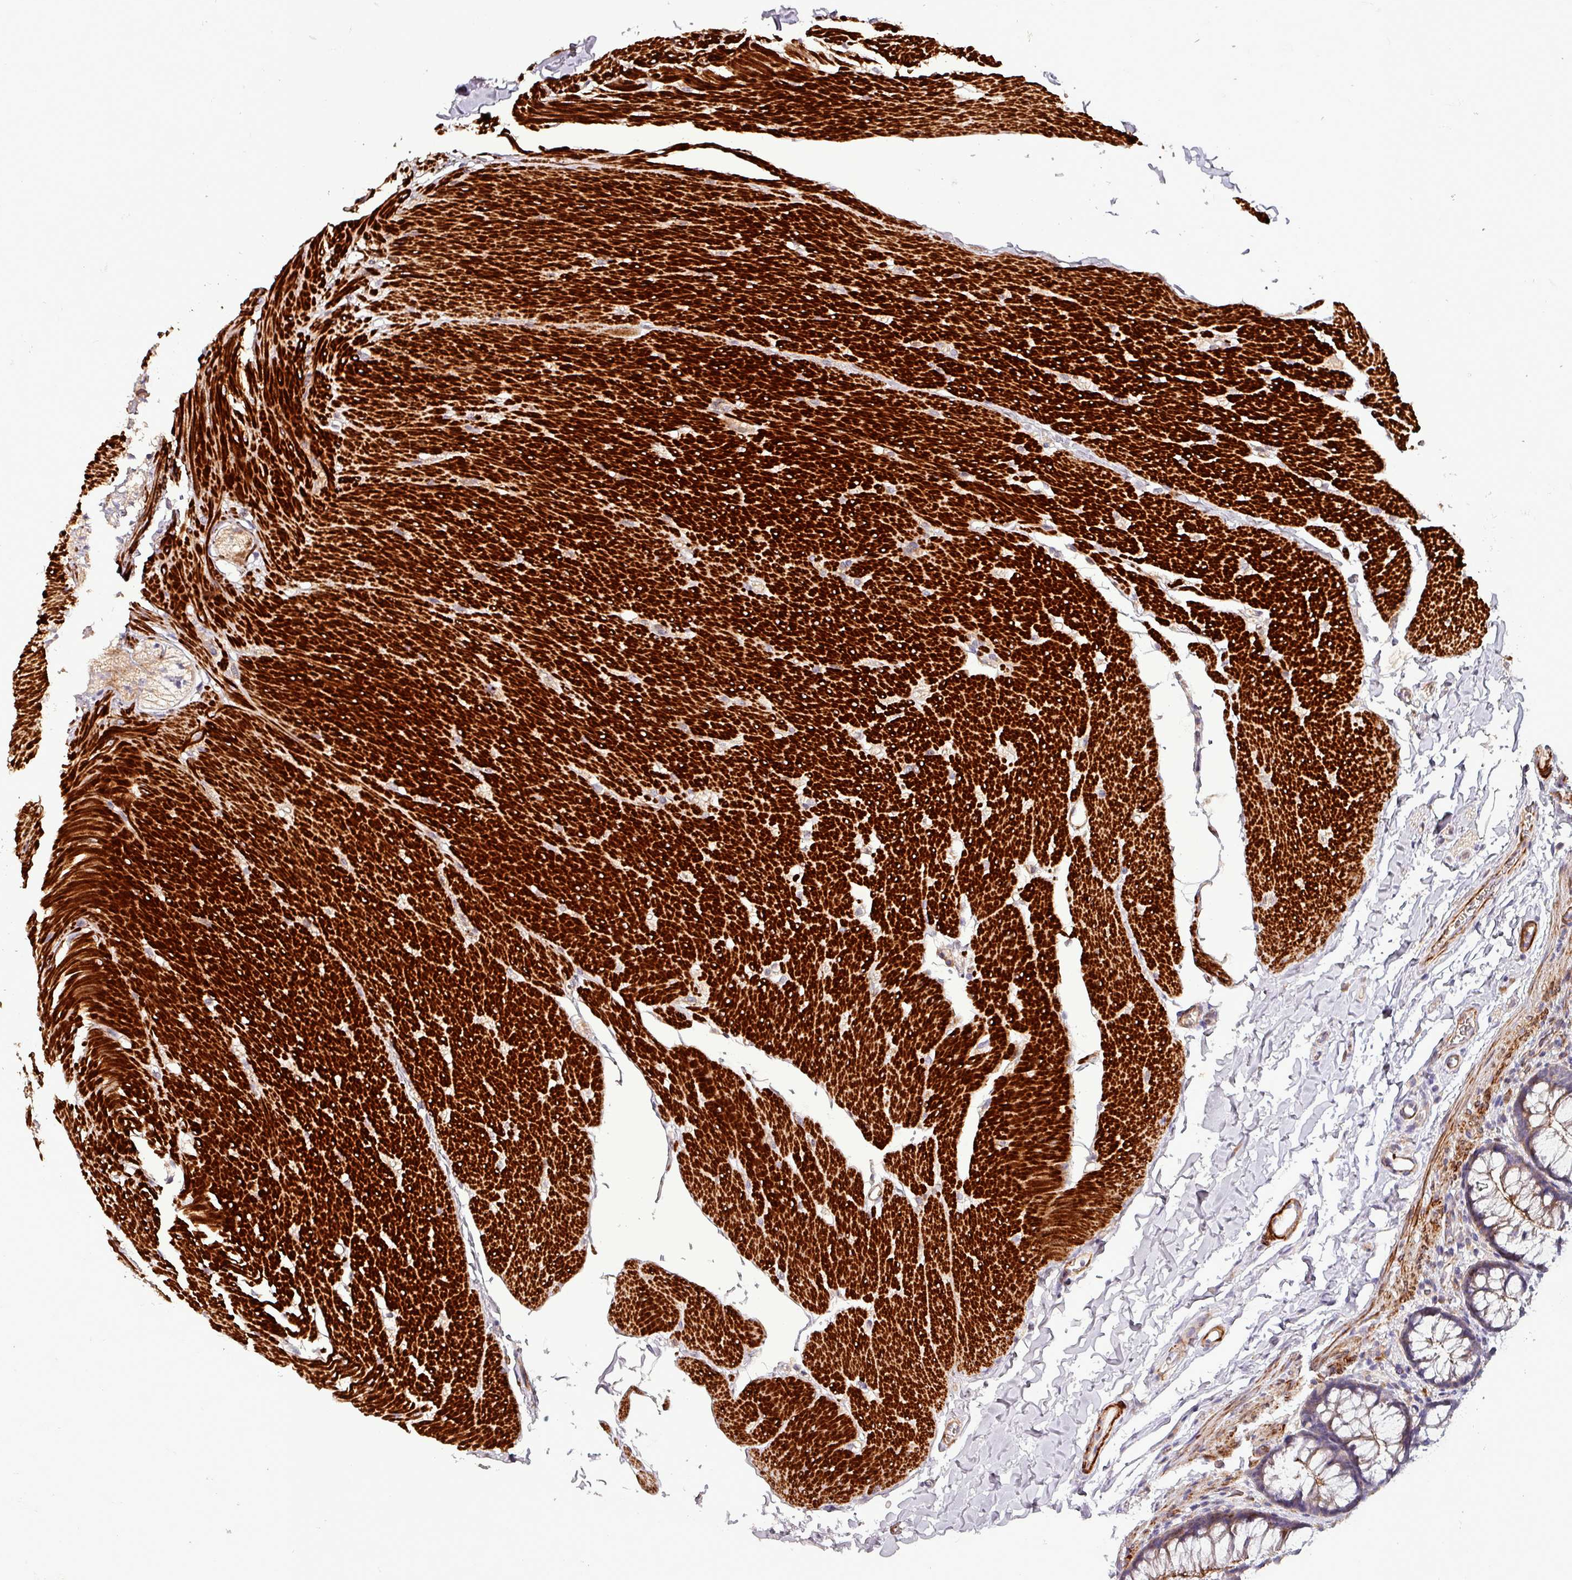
{"staining": {"intensity": "moderate", "quantity": ">75%", "location": "cytoplasmic/membranous"}, "tissue": "colon", "cell_type": "Endothelial cells", "image_type": "normal", "snomed": [{"axis": "morphology", "description": "Normal tissue, NOS"}, {"axis": "topography", "description": "Colon"}], "caption": "Endothelial cells display moderate cytoplasmic/membranous expression in approximately >75% of cells in unremarkable colon. (DAB IHC, brown staining for protein, blue staining for nuclei).", "gene": "TPRA1", "patient": {"sex": "female", "age": 62}}